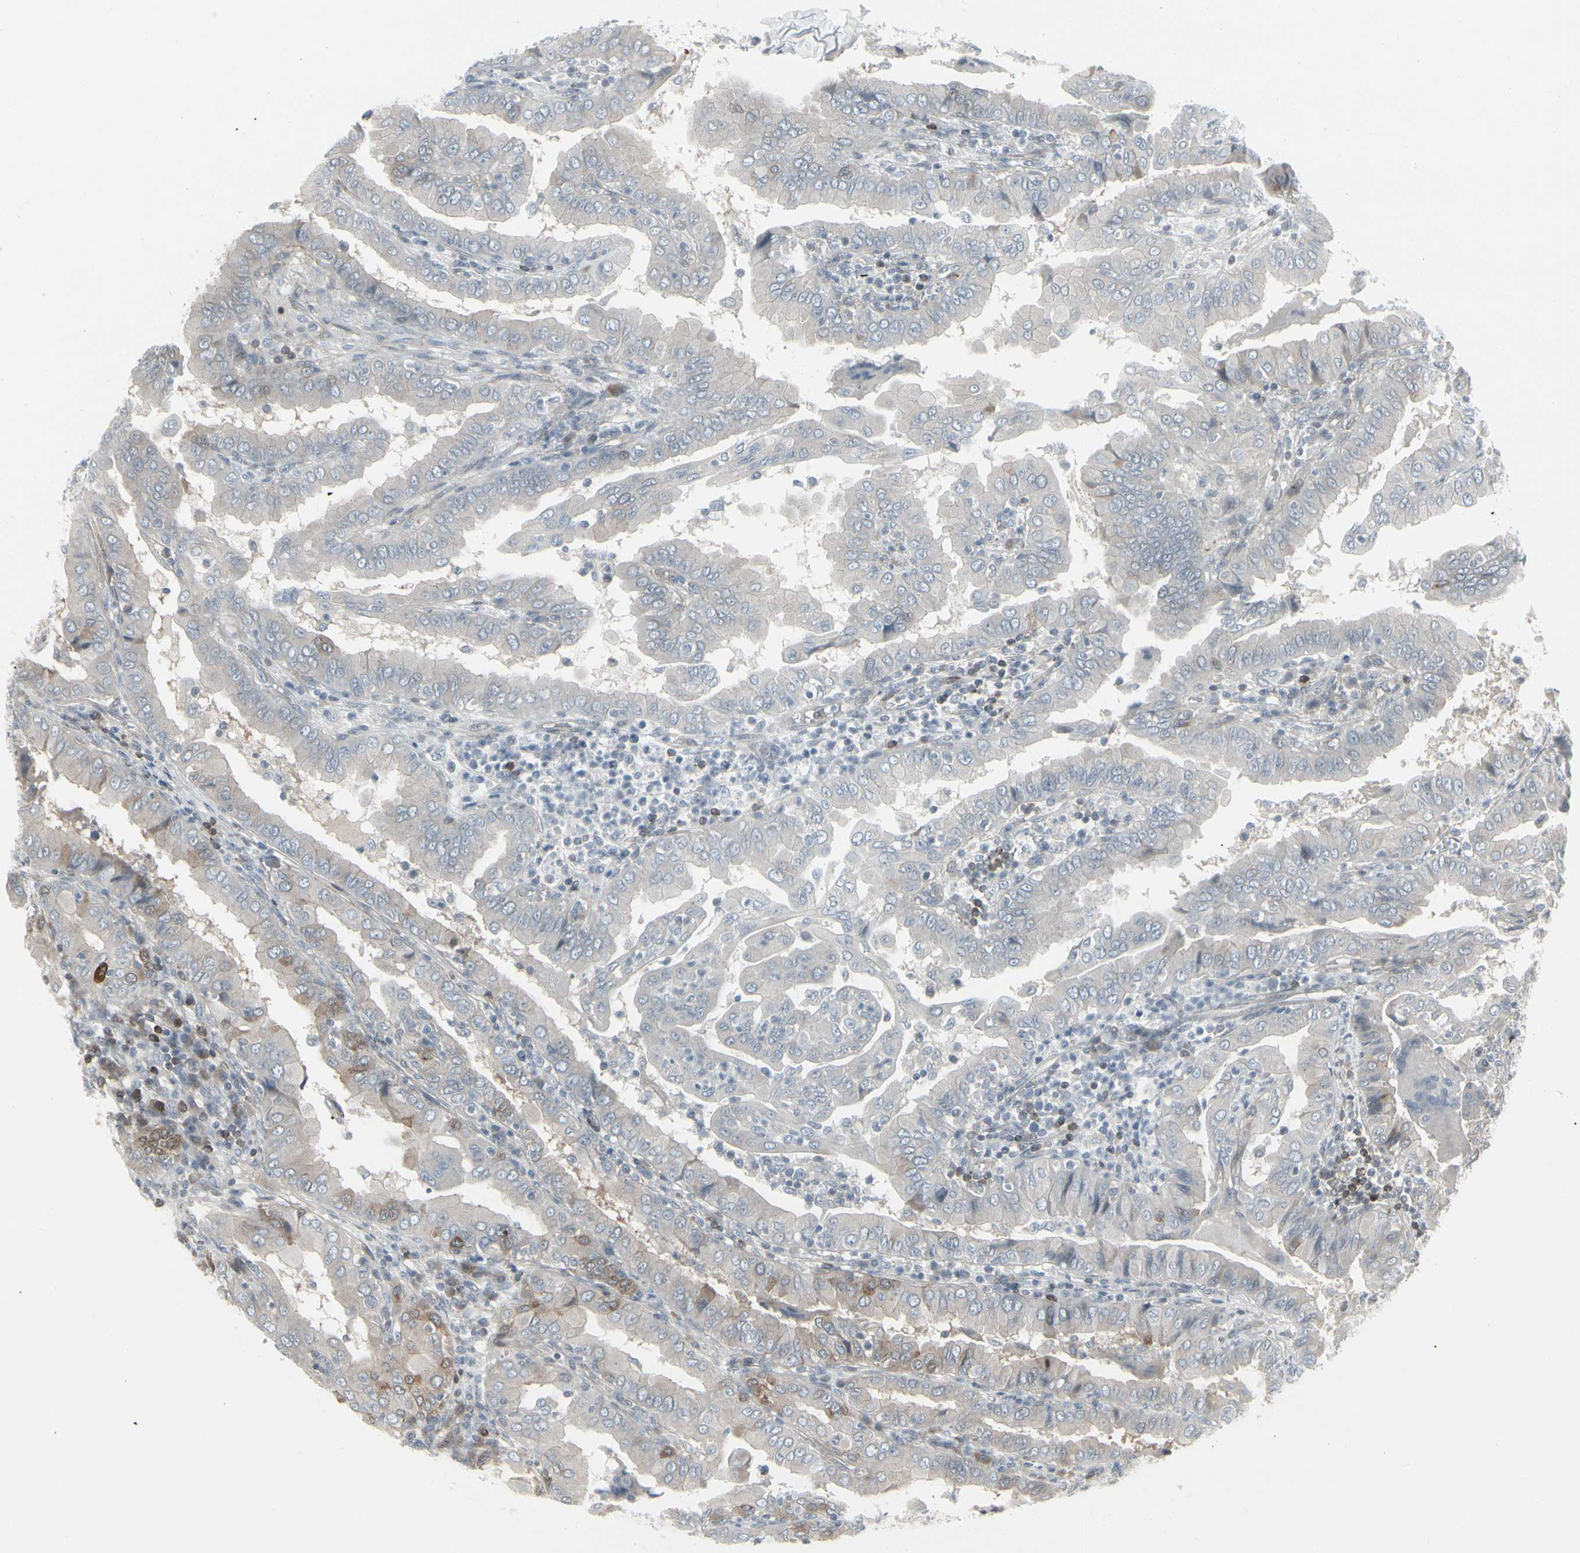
{"staining": {"intensity": "moderate", "quantity": "<25%", "location": "cytoplasmic/membranous"}, "tissue": "thyroid cancer", "cell_type": "Tumor cells", "image_type": "cancer", "snomed": [{"axis": "morphology", "description": "Papillary adenocarcinoma, NOS"}, {"axis": "topography", "description": "Thyroid gland"}], "caption": "Human thyroid cancer stained with a protein marker reveals moderate staining in tumor cells.", "gene": "IGFBP6", "patient": {"sex": "male", "age": 33}}